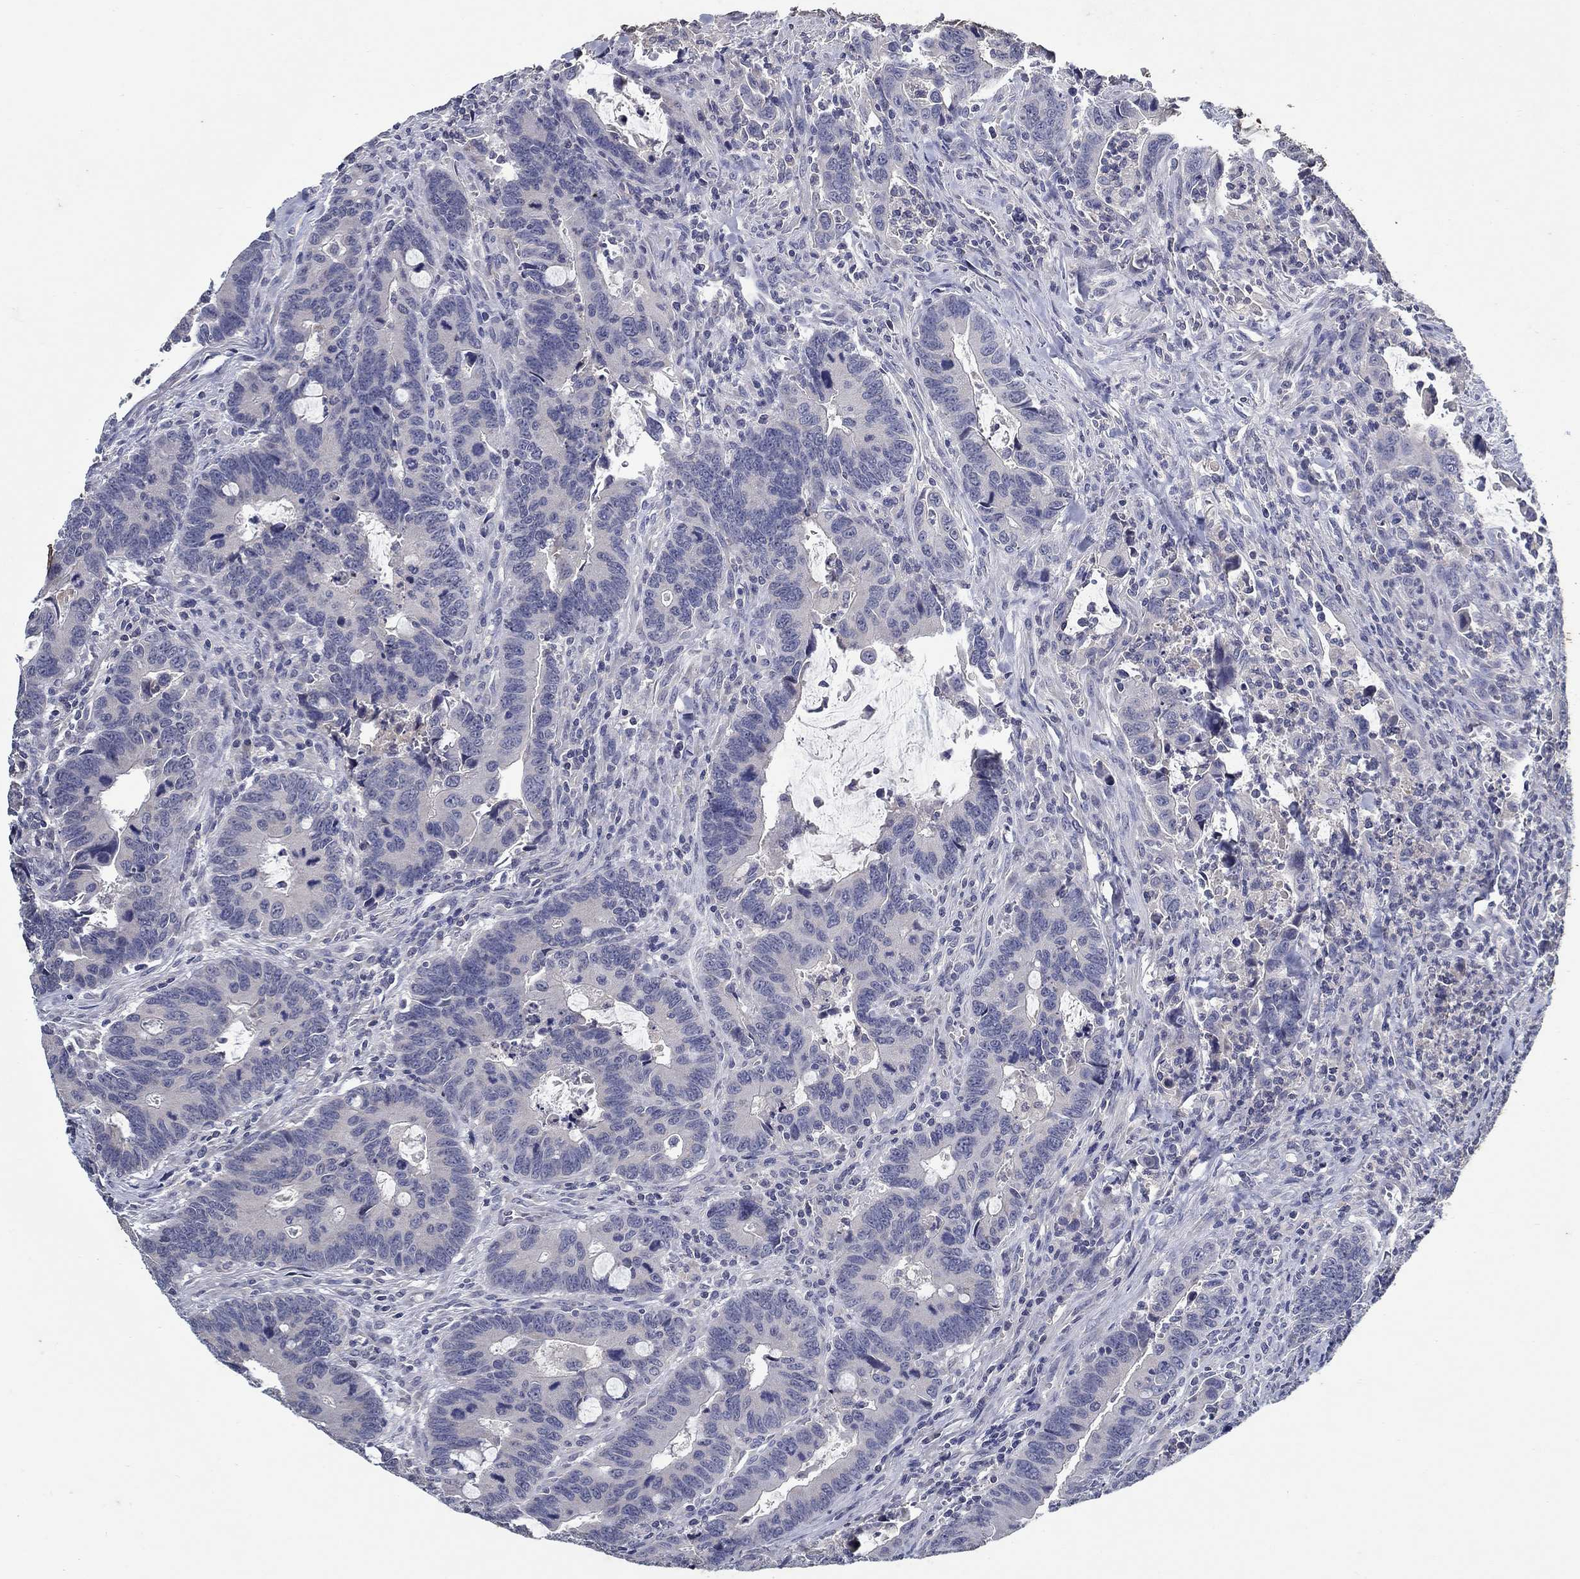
{"staining": {"intensity": "negative", "quantity": "none", "location": "none"}, "tissue": "colorectal cancer", "cell_type": "Tumor cells", "image_type": "cancer", "snomed": [{"axis": "morphology", "description": "Adenocarcinoma, NOS"}, {"axis": "topography", "description": "Rectum"}], "caption": "Histopathology image shows no protein expression in tumor cells of colorectal adenocarcinoma tissue. The staining is performed using DAB (3,3'-diaminobenzidine) brown chromogen with nuclei counter-stained in using hematoxylin.", "gene": "PROZ", "patient": {"sex": "male", "age": 67}}